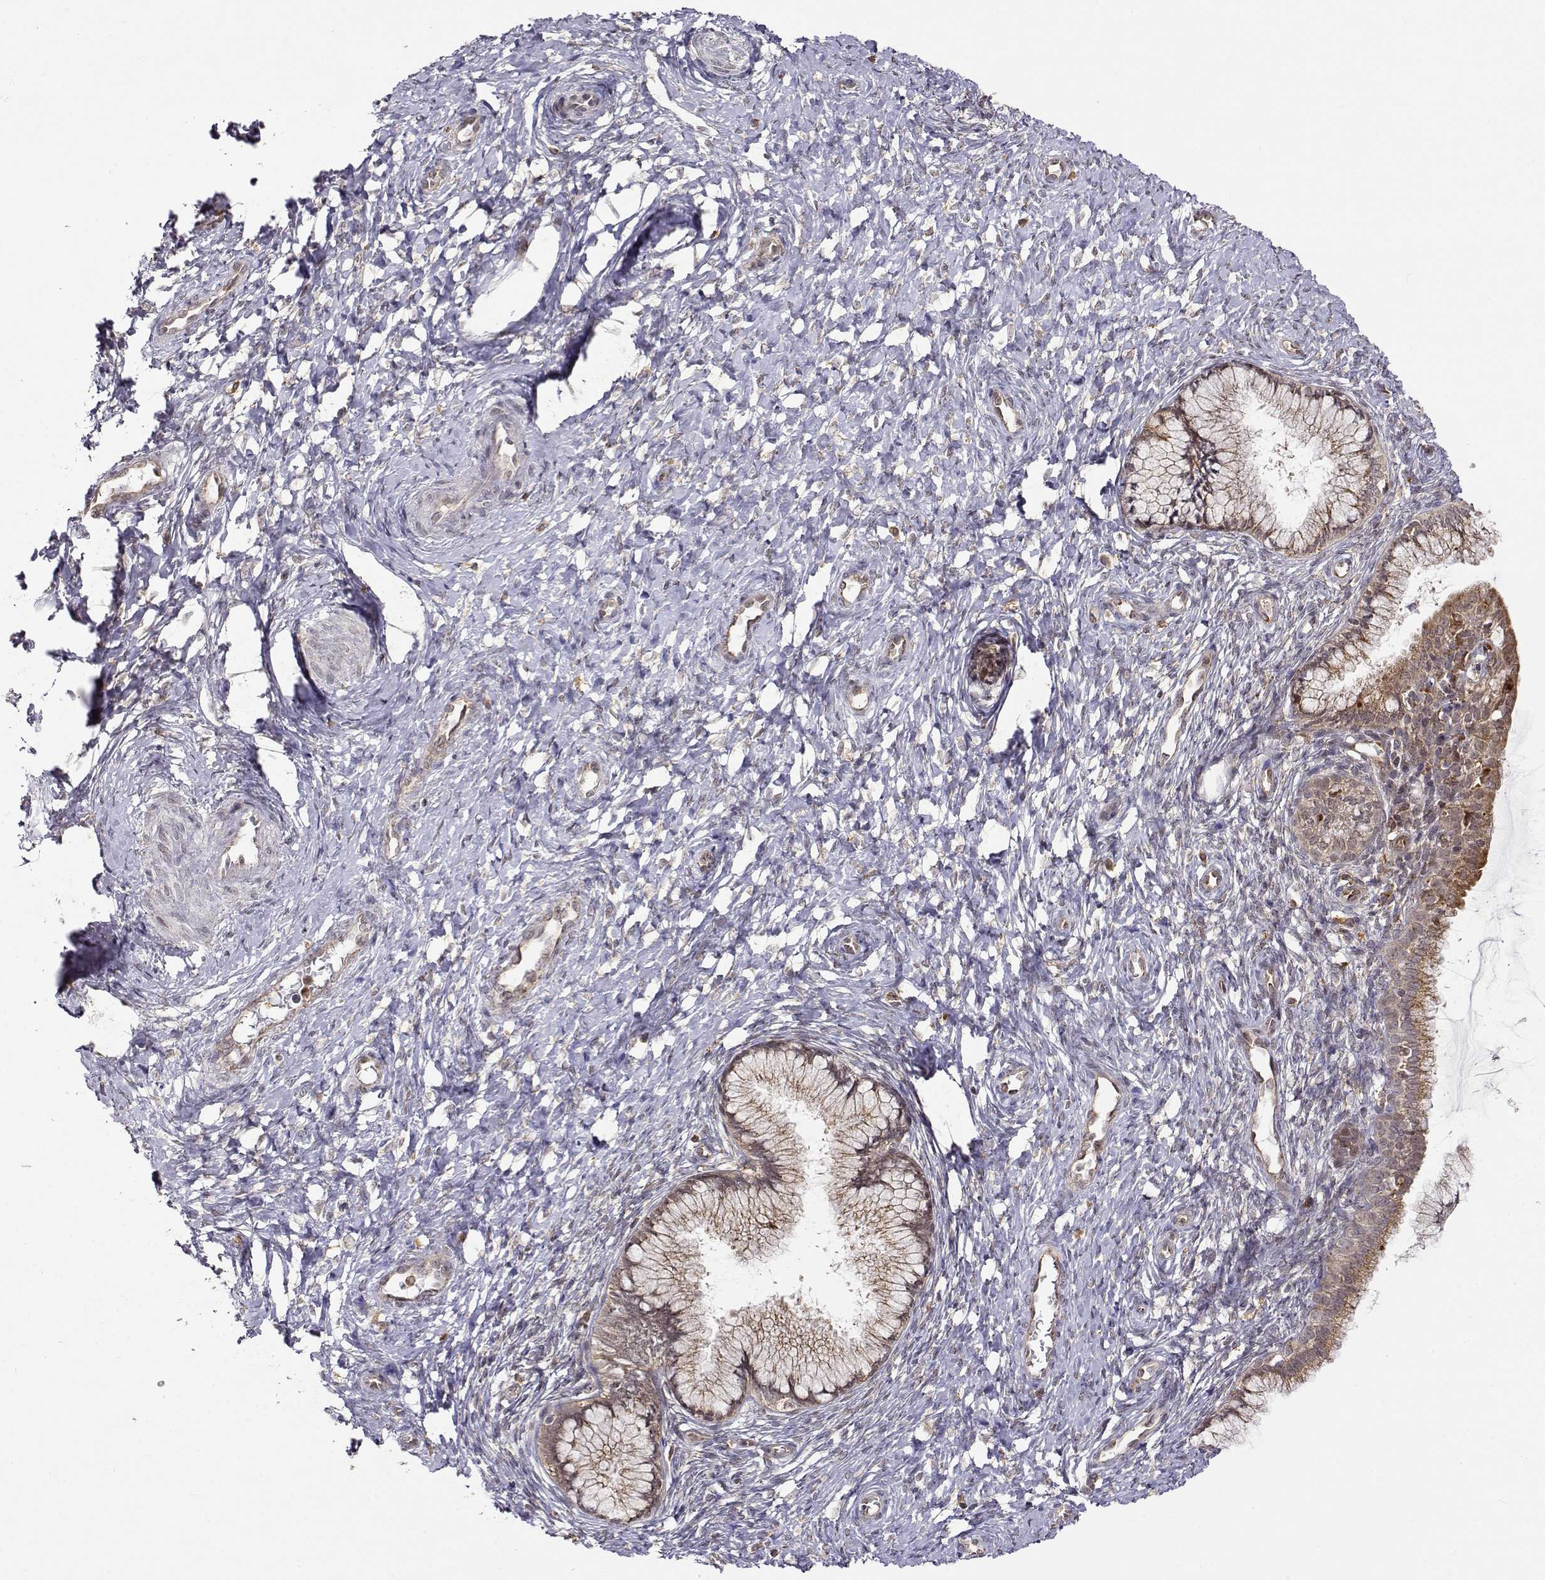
{"staining": {"intensity": "weak", "quantity": ">75%", "location": "cytoplasmic/membranous"}, "tissue": "cervix", "cell_type": "Glandular cells", "image_type": "normal", "snomed": [{"axis": "morphology", "description": "Normal tissue, NOS"}, {"axis": "topography", "description": "Cervix"}], "caption": "Protein expression analysis of unremarkable cervix shows weak cytoplasmic/membranous expression in about >75% of glandular cells.", "gene": "RNF13", "patient": {"sex": "female", "age": 37}}